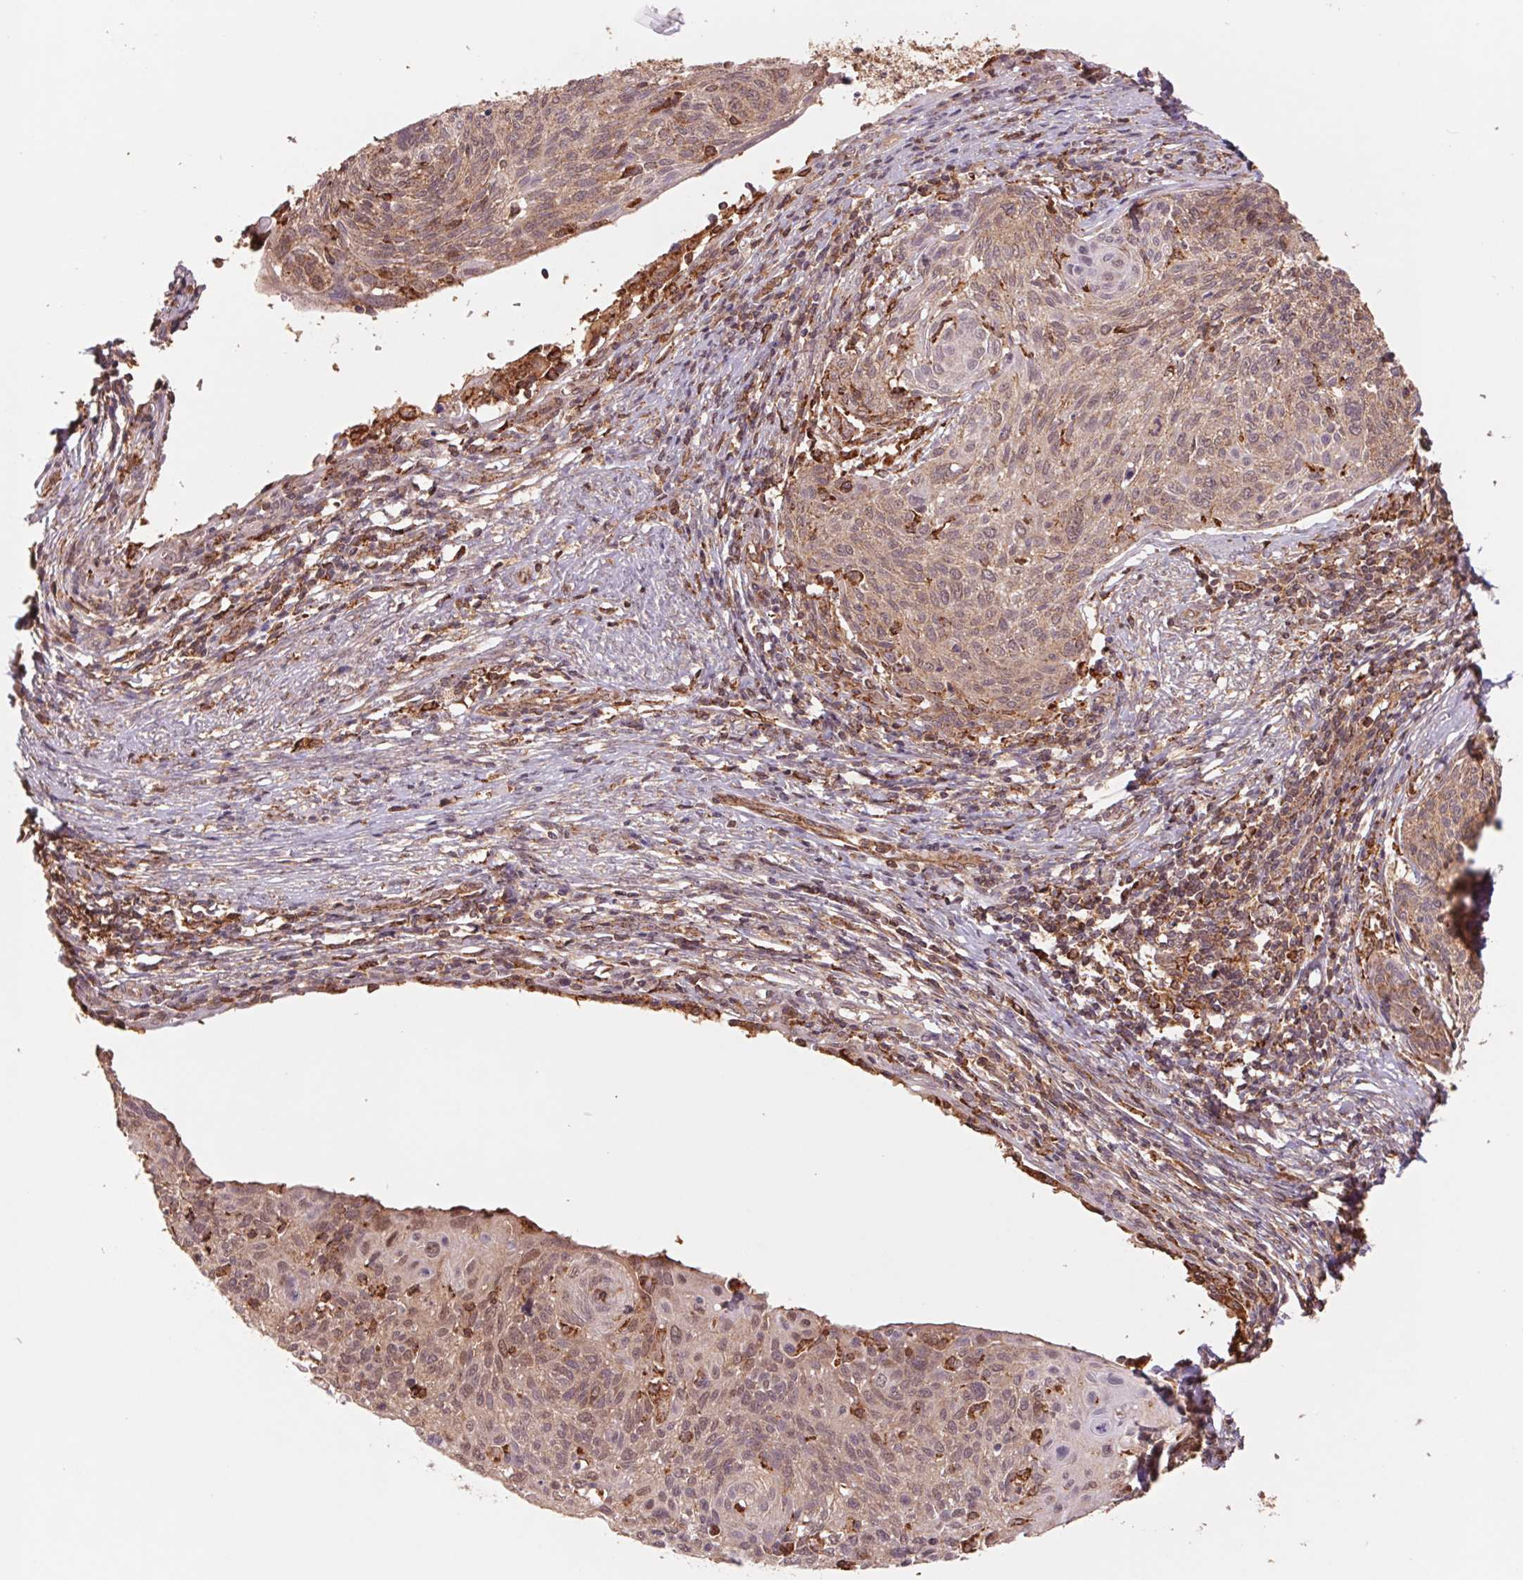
{"staining": {"intensity": "weak", "quantity": "25%-75%", "location": "cytoplasmic/membranous"}, "tissue": "cervical cancer", "cell_type": "Tumor cells", "image_type": "cancer", "snomed": [{"axis": "morphology", "description": "Squamous cell carcinoma, NOS"}, {"axis": "topography", "description": "Cervix"}], "caption": "Weak cytoplasmic/membranous staining is appreciated in approximately 25%-75% of tumor cells in squamous cell carcinoma (cervical).", "gene": "URM1", "patient": {"sex": "female", "age": 49}}